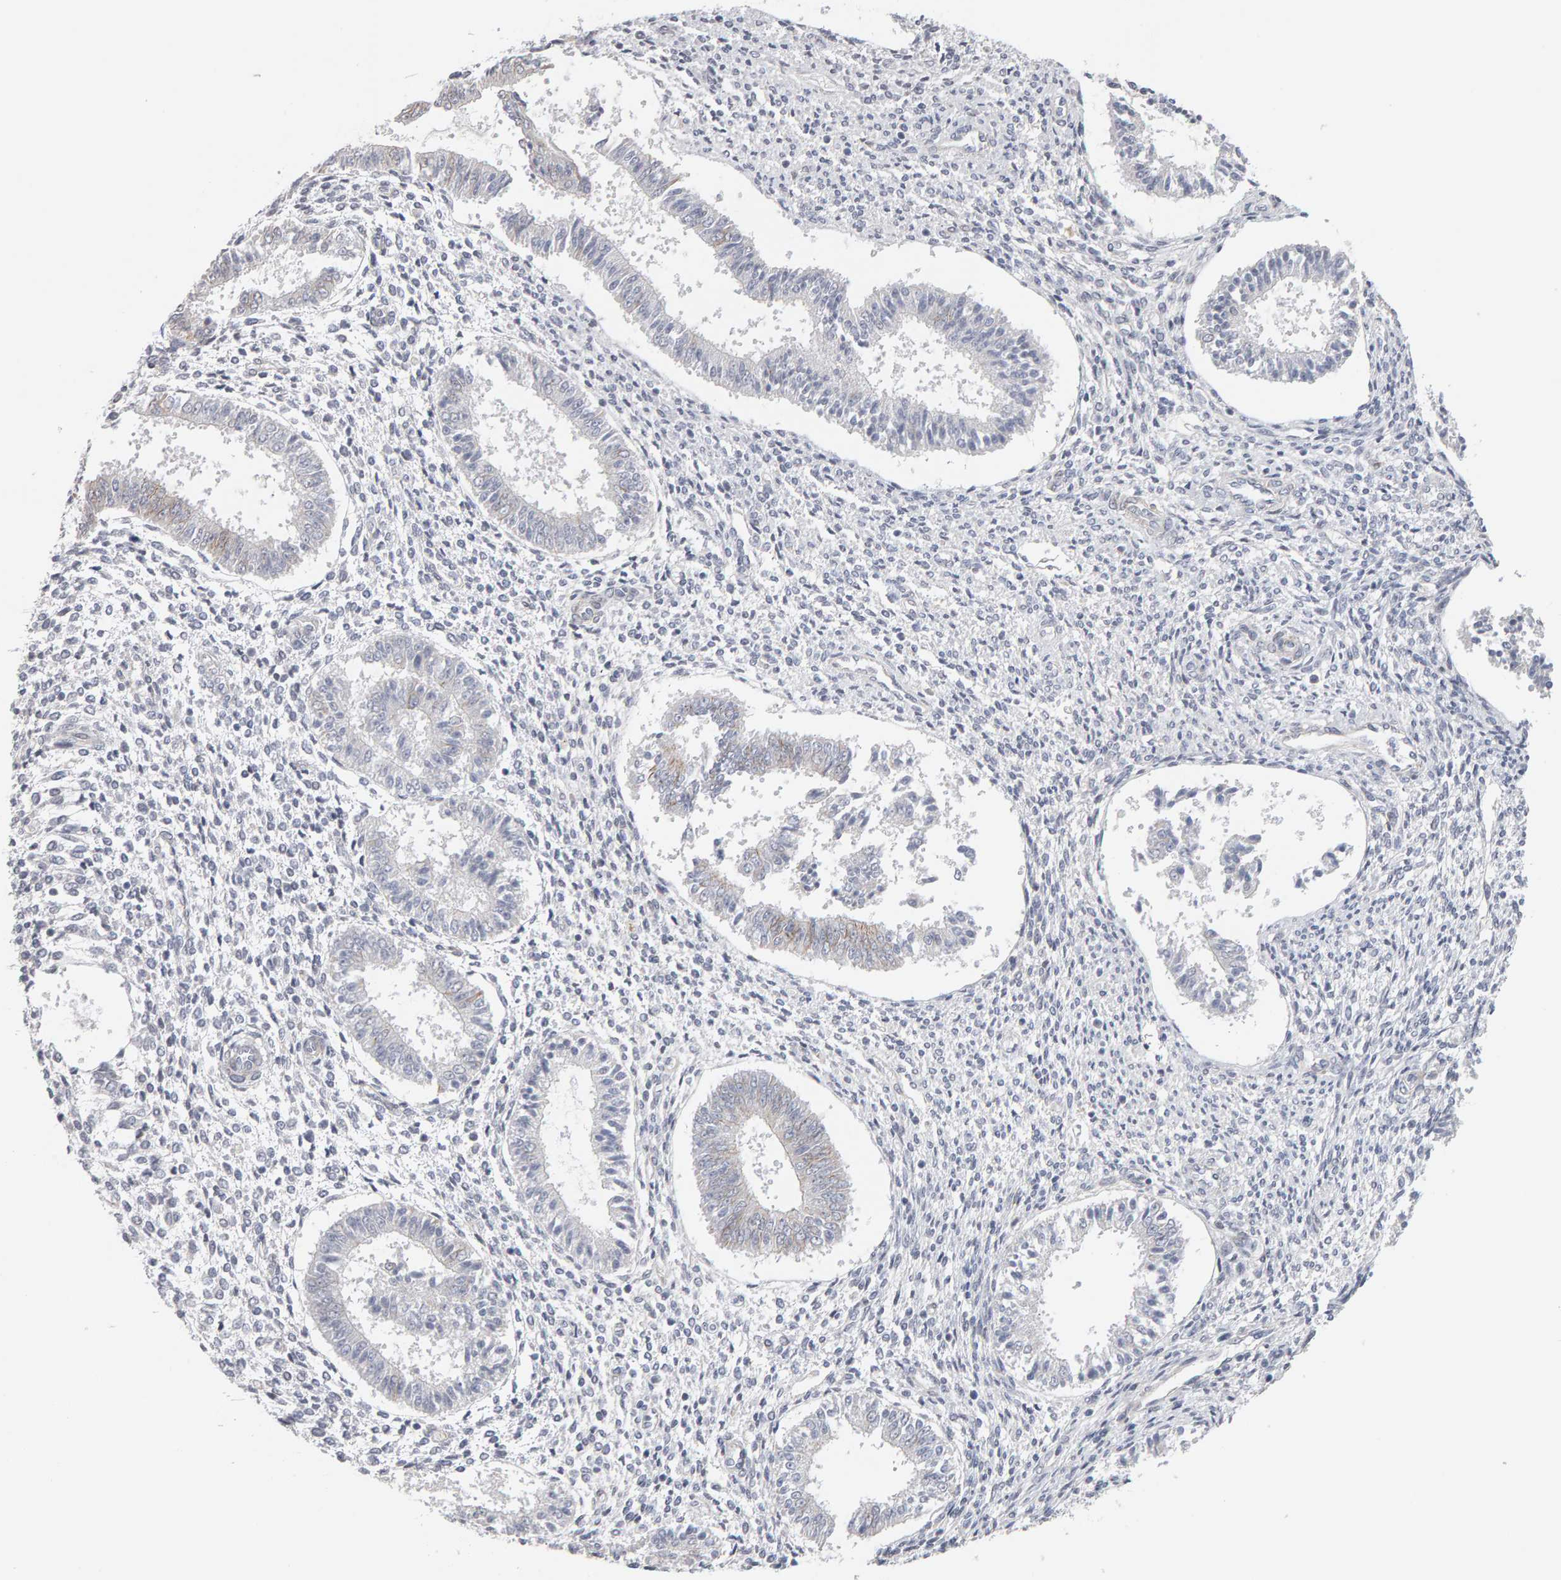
{"staining": {"intensity": "negative", "quantity": "none", "location": "none"}, "tissue": "endometrium", "cell_type": "Cells in endometrial stroma", "image_type": "normal", "snomed": [{"axis": "morphology", "description": "Normal tissue, NOS"}, {"axis": "topography", "description": "Endometrium"}], "caption": "Cells in endometrial stroma are negative for protein expression in benign human endometrium. Nuclei are stained in blue.", "gene": "HNF4A", "patient": {"sex": "female", "age": 35}}